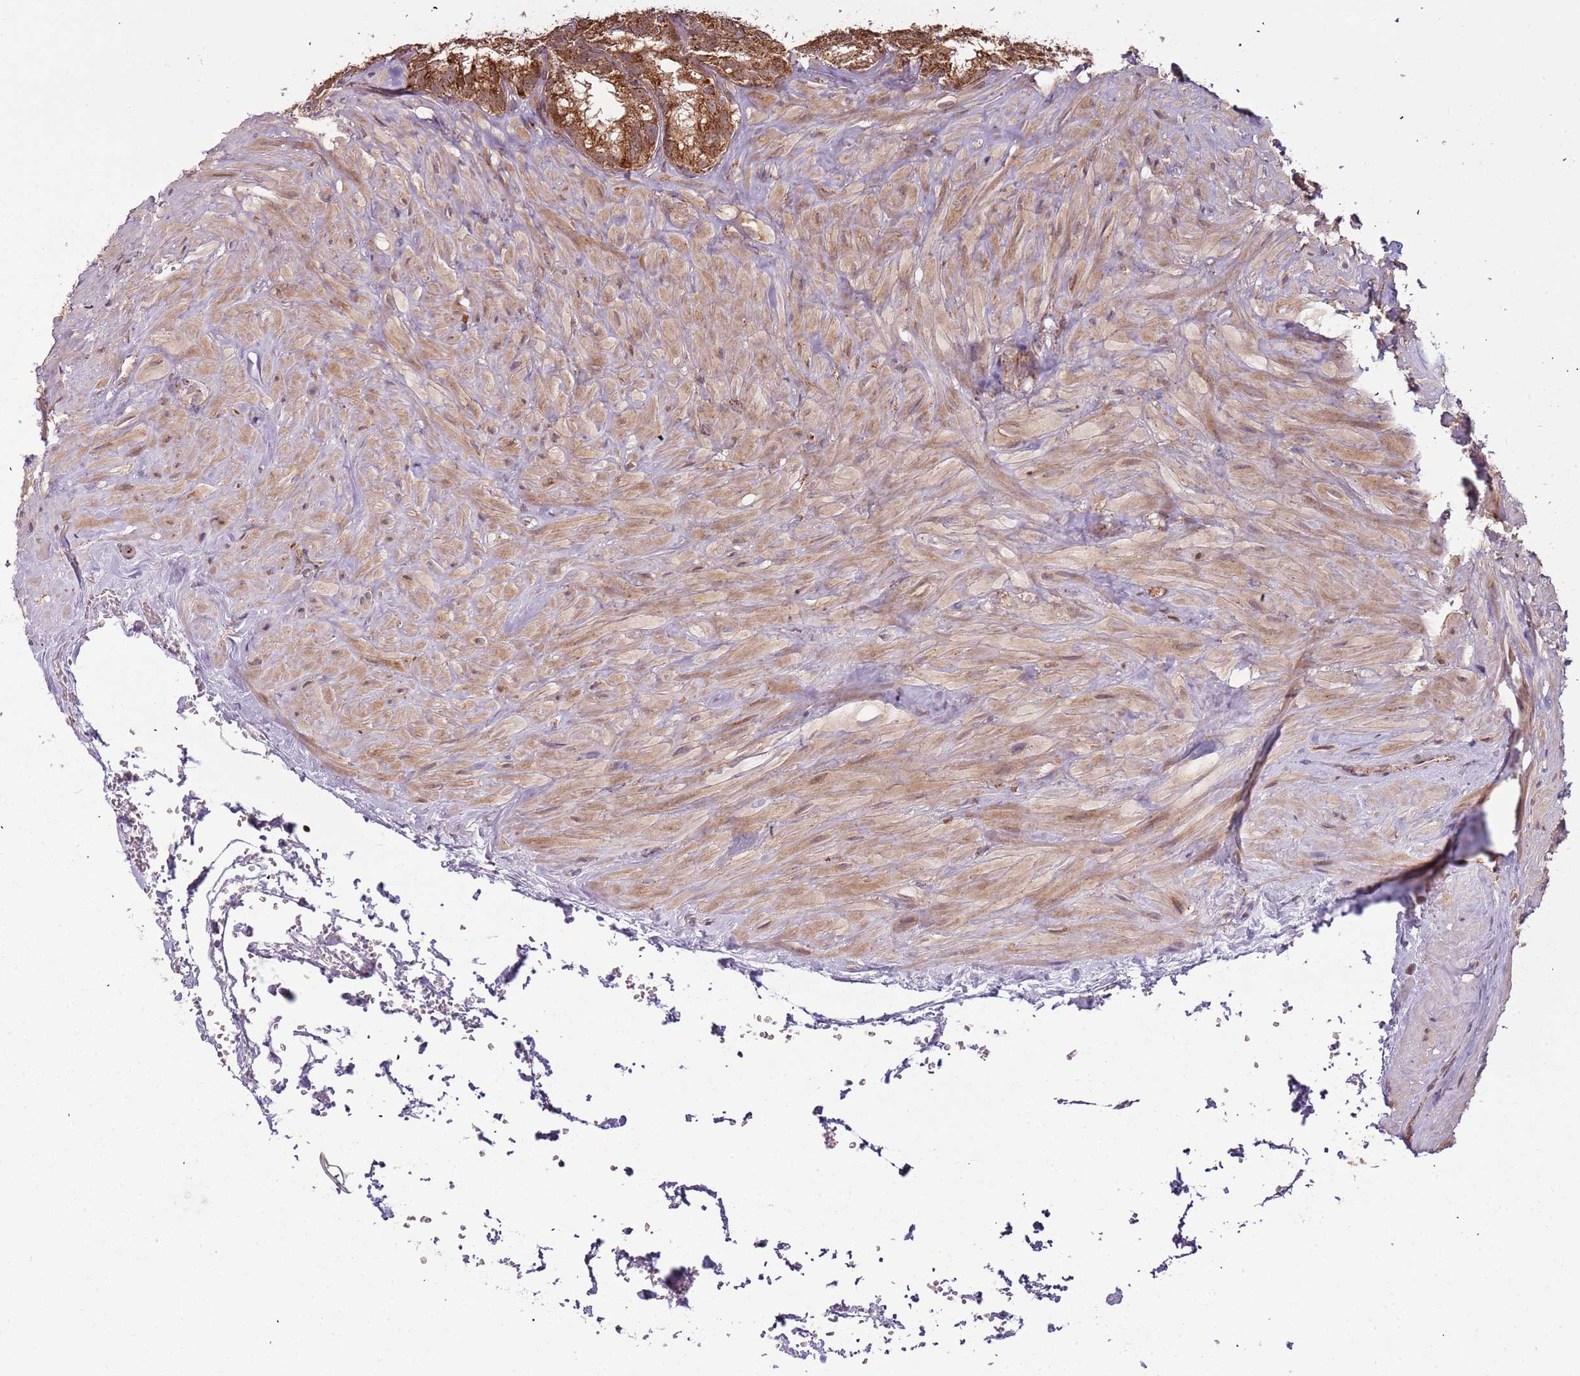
{"staining": {"intensity": "strong", "quantity": ">75%", "location": "cytoplasmic/membranous,nuclear"}, "tissue": "seminal vesicle", "cell_type": "Glandular cells", "image_type": "normal", "snomed": [{"axis": "morphology", "description": "Normal tissue, NOS"}, {"axis": "topography", "description": "Seminal veicle"}], "caption": "Protein staining of normal seminal vesicle displays strong cytoplasmic/membranous,nuclear positivity in about >75% of glandular cells.", "gene": "IL17RD", "patient": {"sex": "male", "age": 62}}